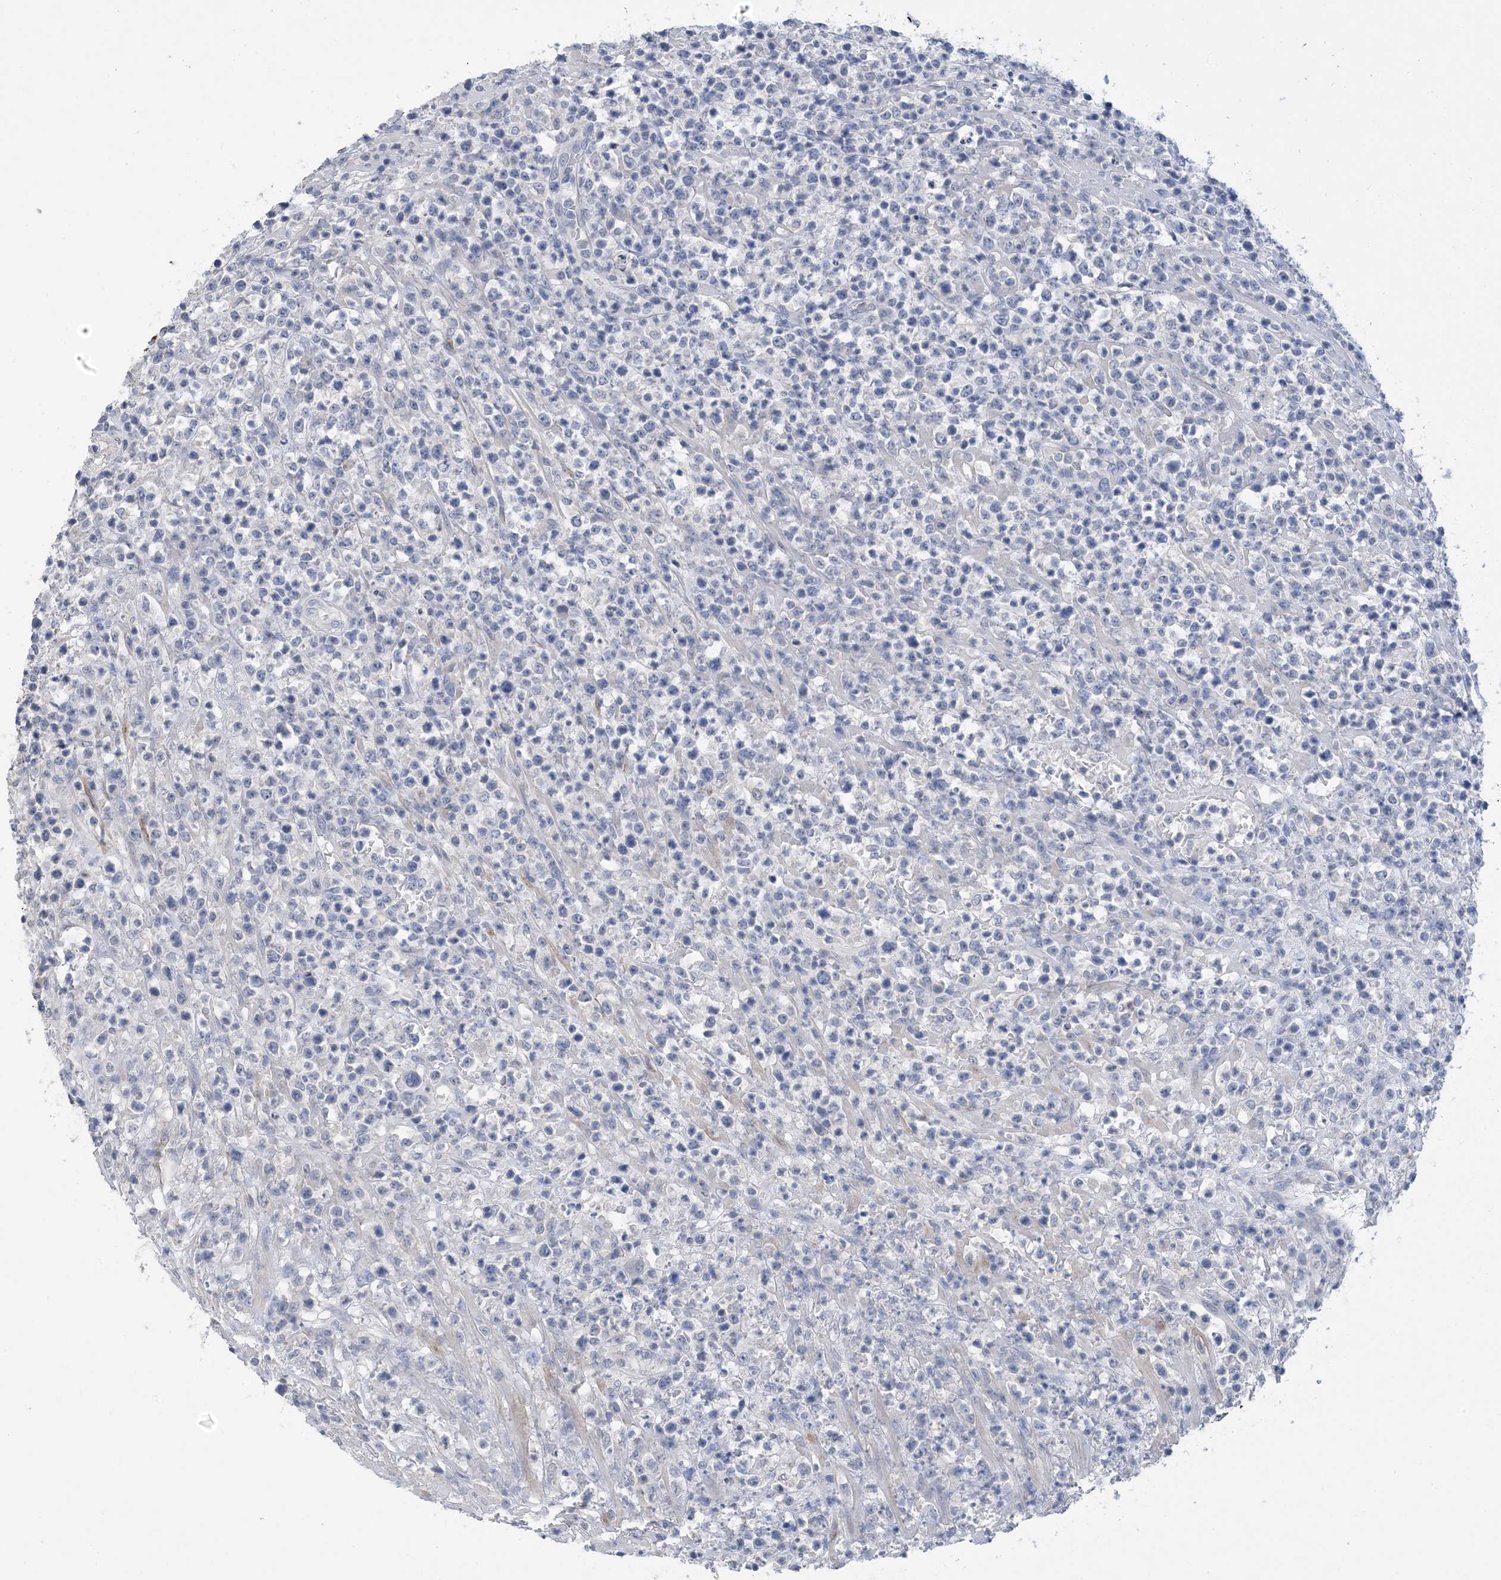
{"staining": {"intensity": "negative", "quantity": "none", "location": "none"}, "tissue": "lymphoma", "cell_type": "Tumor cells", "image_type": "cancer", "snomed": [{"axis": "morphology", "description": "Malignant lymphoma, non-Hodgkin's type, High grade"}, {"axis": "topography", "description": "Colon"}], "caption": "A histopathology image of human lymphoma is negative for staining in tumor cells.", "gene": "DSC3", "patient": {"sex": "female", "age": 53}}